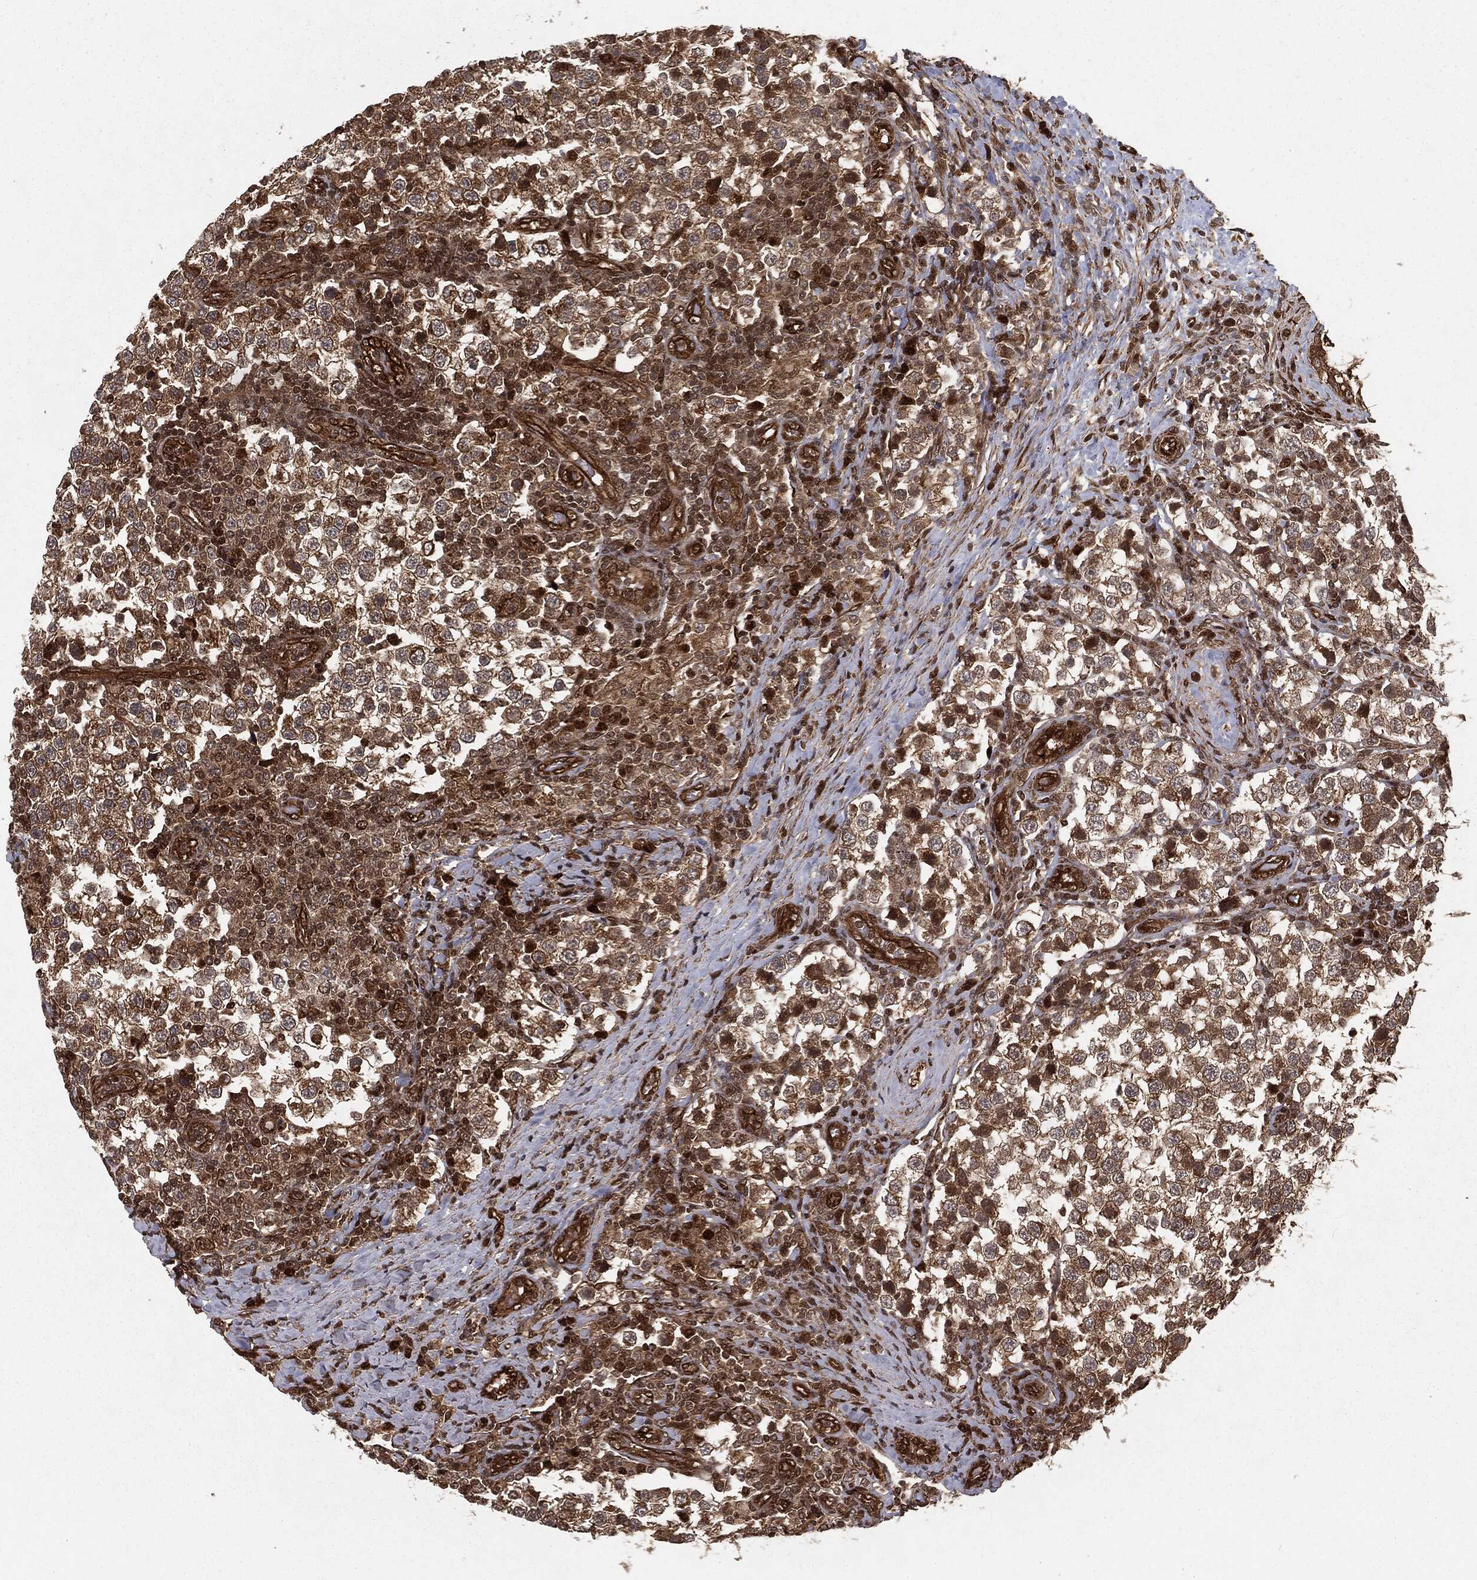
{"staining": {"intensity": "strong", "quantity": "<25%", "location": "cytoplasmic/membranous"}, "tissue": "testis cancer", "cell_type": "Tumor cells", "image_type": "cancer", "snomed": [{"axis": "morphology", "description": "Seminoma, NOS"}, {"axis": "topography", "description": "Testis"}], "caption": "This image displays immunohistochemistry (IHC) staining of testis seminoma, with medium strong cytoplasmic/membranous staining in approximately <25% of tumor cells.", "gene": "RANBP9", "patient": {"sex": "male", "age": 34}}